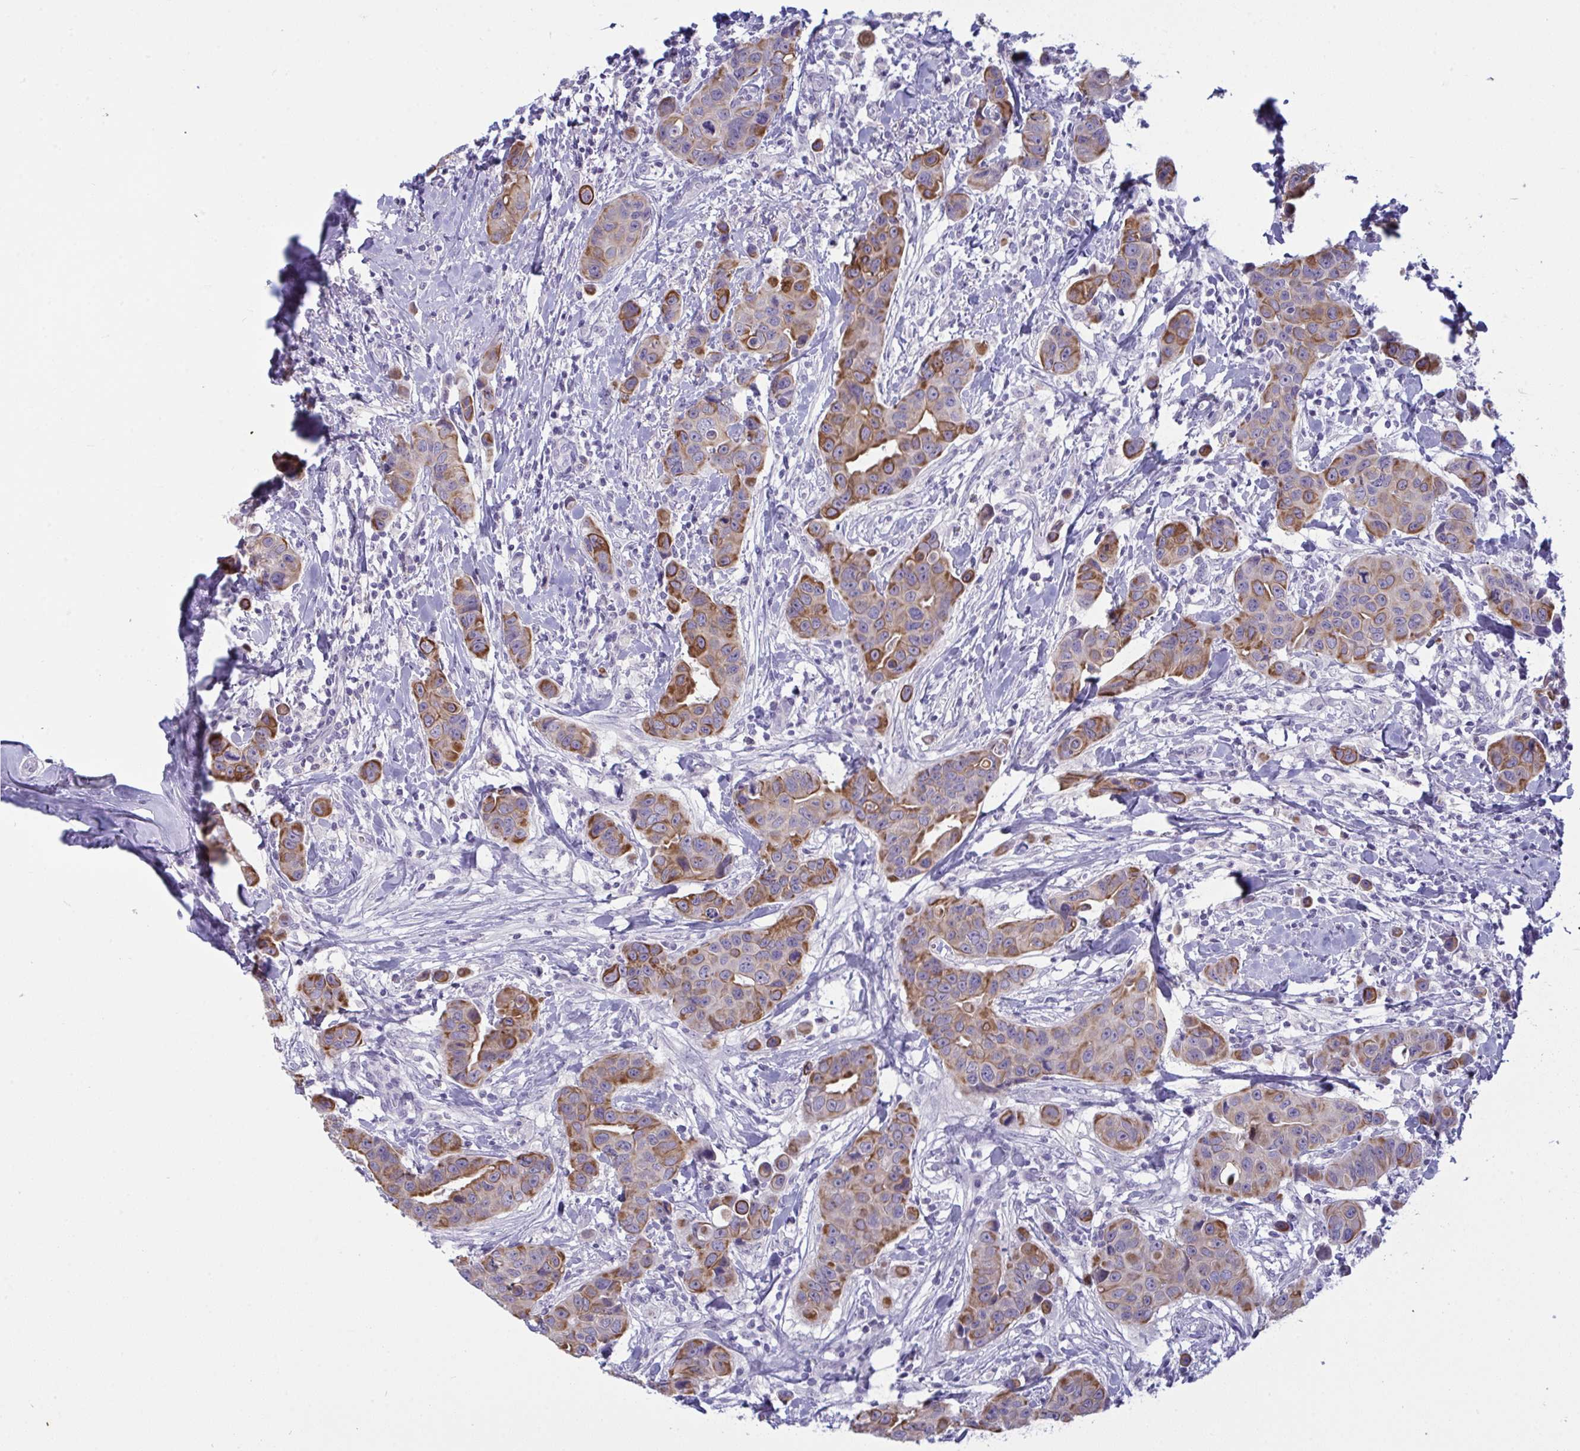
{"staining": {"intensity": "strong", "quantity": "<25%", "location": "cytoplasmic/membranous"}, "tissue": "breast cancer", "cell_type": "Tumor cells", "image_type": "cancer", "snomed": [{"axis": "morphology", "description": "Duct carcinoma"}, {"axis": "topography", "description": "Breast"}], "caption": "An image of human intraductal carcinoma (breast) stained for a protein reveals strong cytoplasmic/membranous brown staining in tumor cells. (DAB IHC, brown staining for protein, blue staining for nuclei).", "gene": "TENT5D", "patient": {"sex": "female", "age": 24}}